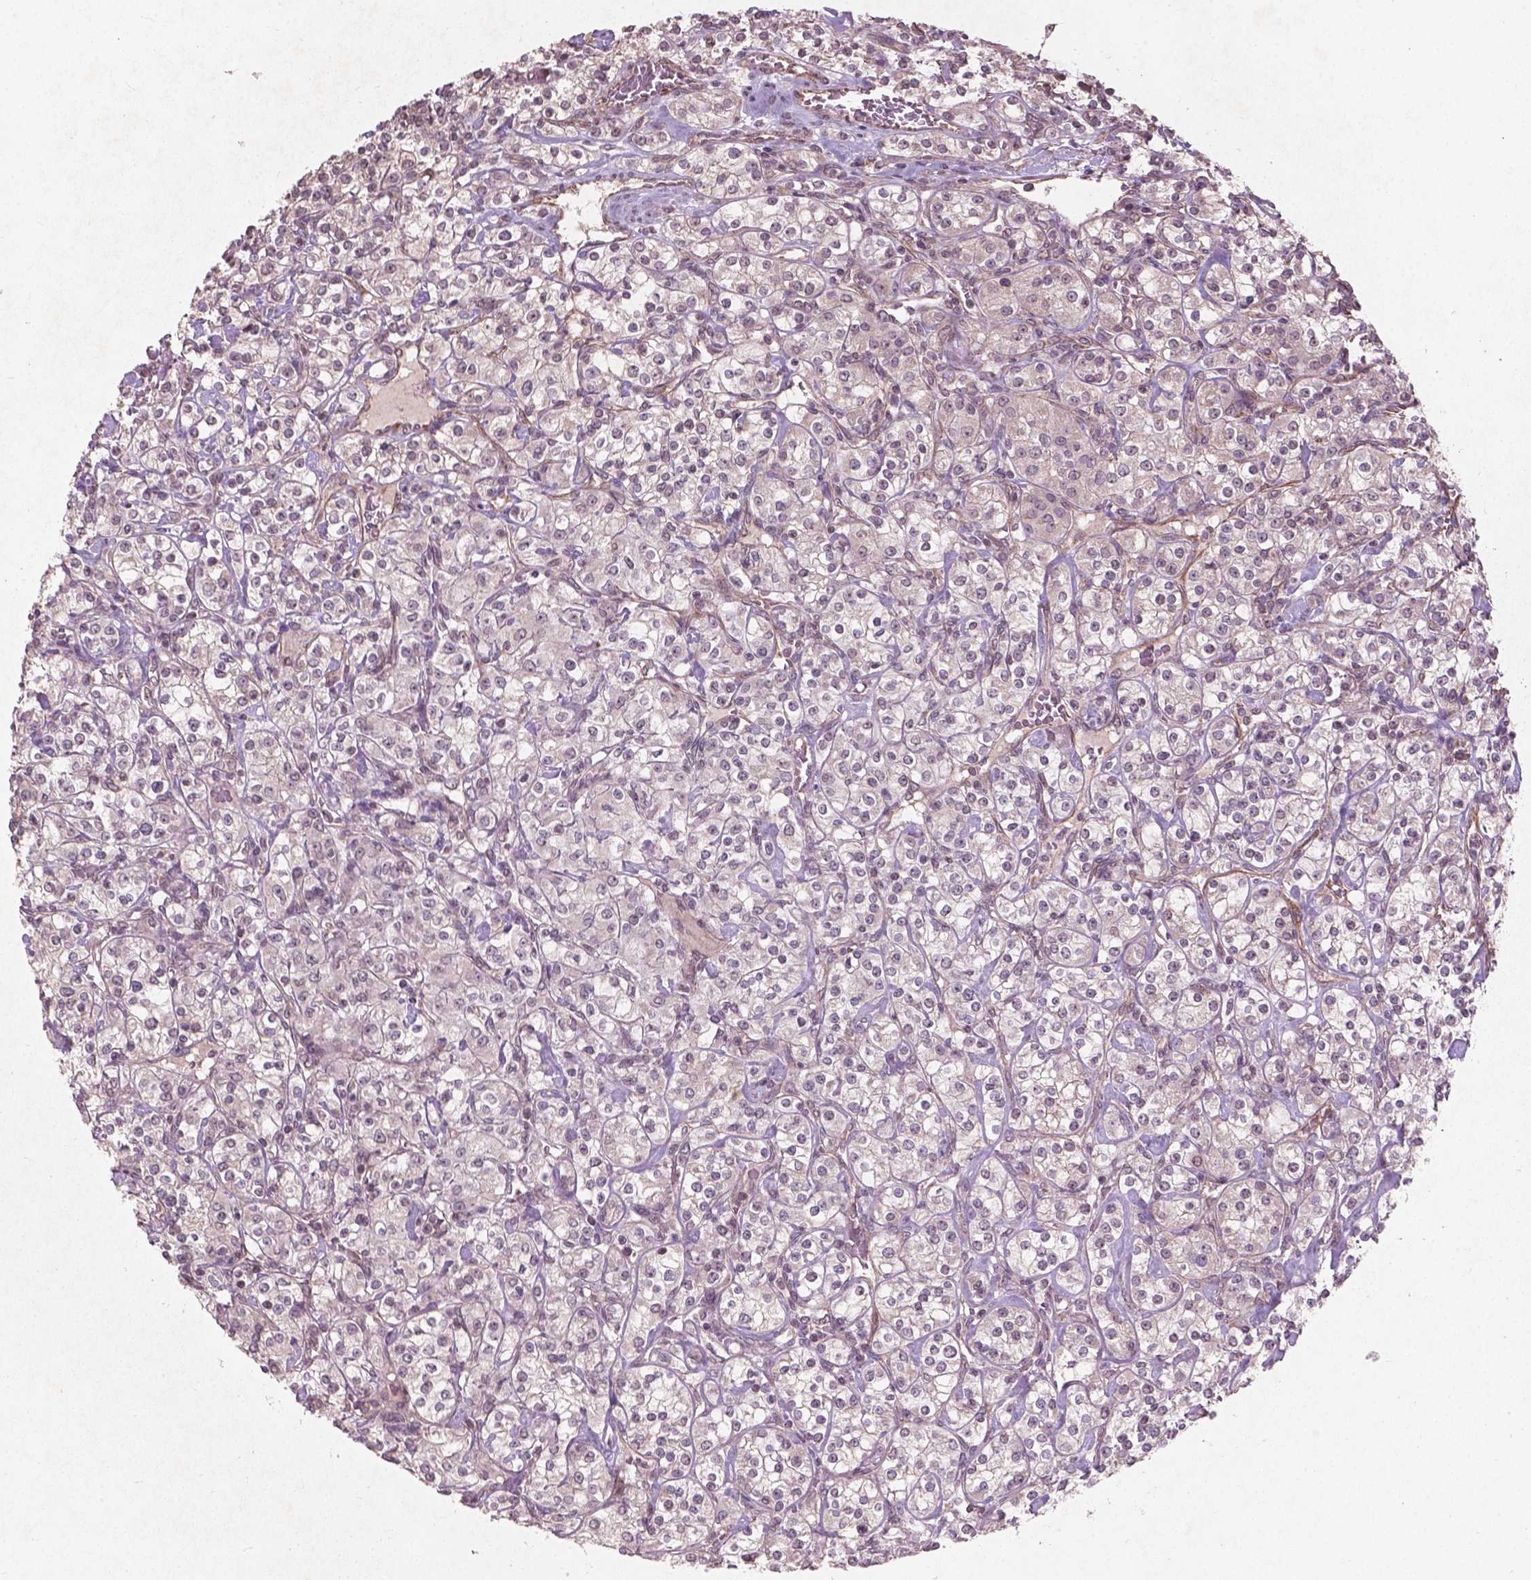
{"staining": {"intensity": "negative", "quantity": "none", "location": "none"}, "tissue": "renal cancer", "cell_type": "Tumor cells", "image_type": "cancer", "snomed": [{"axis": "morphology", "description": "Adenocarcinoma, NOS"}, {"axis": "topography", "description": "Kidney"}], "caption": "Immunohistochemistry (IHC) micrograph of human renal cancer stained for a protein (brown), which exhibits no expression in tumor cells. Nuclei are stained in blue.", "gene": "SMAD2", "patient": {"sex": "male", "age": 77}}